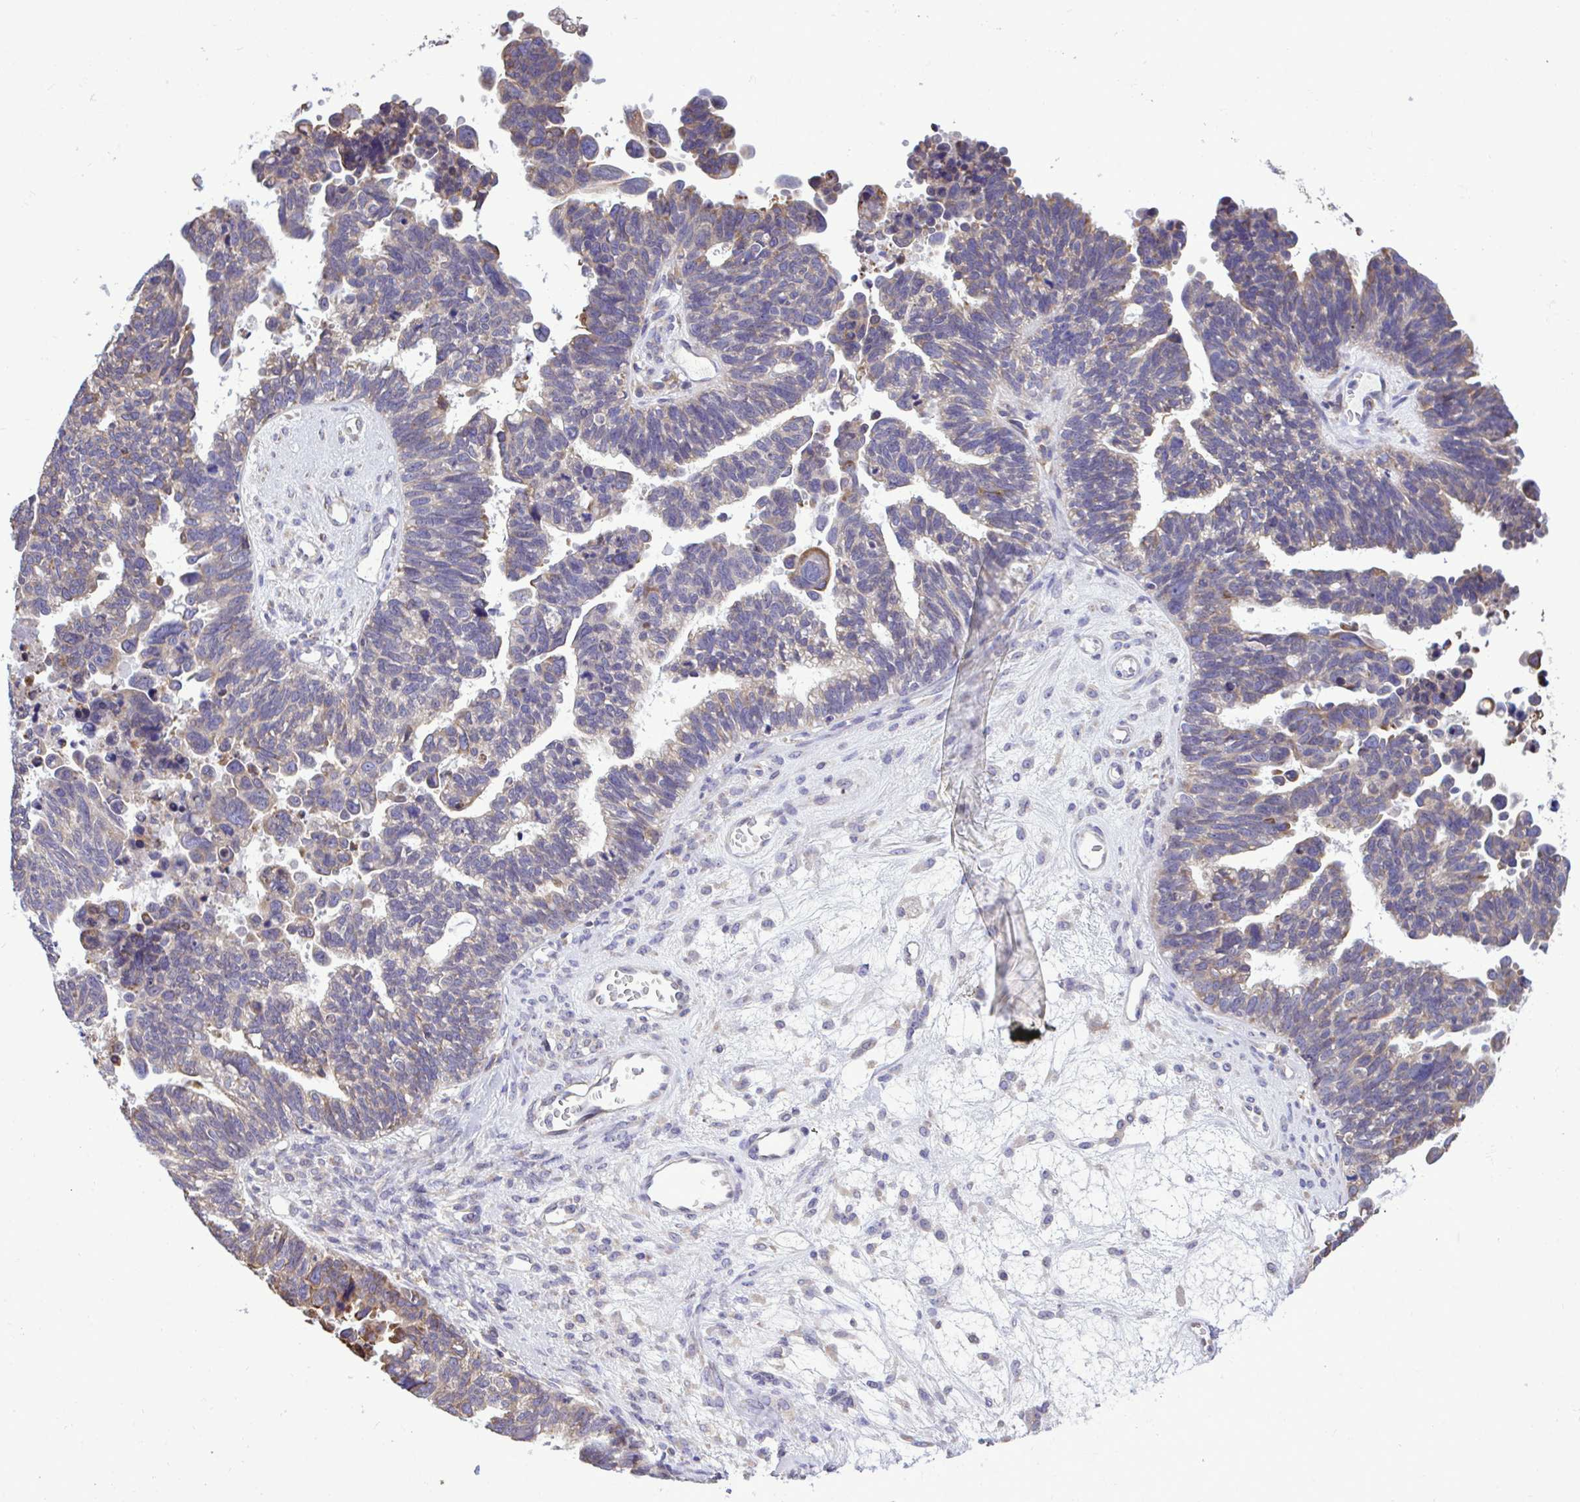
{"staining": {"intensity": "moderate", "quantity": "<25%", "location": "cytoplasmic/membranous"}, "tissue": "ovarian cancer", "cell_type": "Tumor cells", "image_type": "cancer", "snomed": [{"axis": "morphology", "description": "Cystadenocarcinoma, serous, NOS"}, {"axis": "topography", "description": "Ovary"}], "caption": "Protein staining reveals moderate cytoplasmic/membranous staining in about <25% of tumor cells in ovarian cancer.", "gene": "PIGK", "patient": {"sex": "female", "age": 60}}